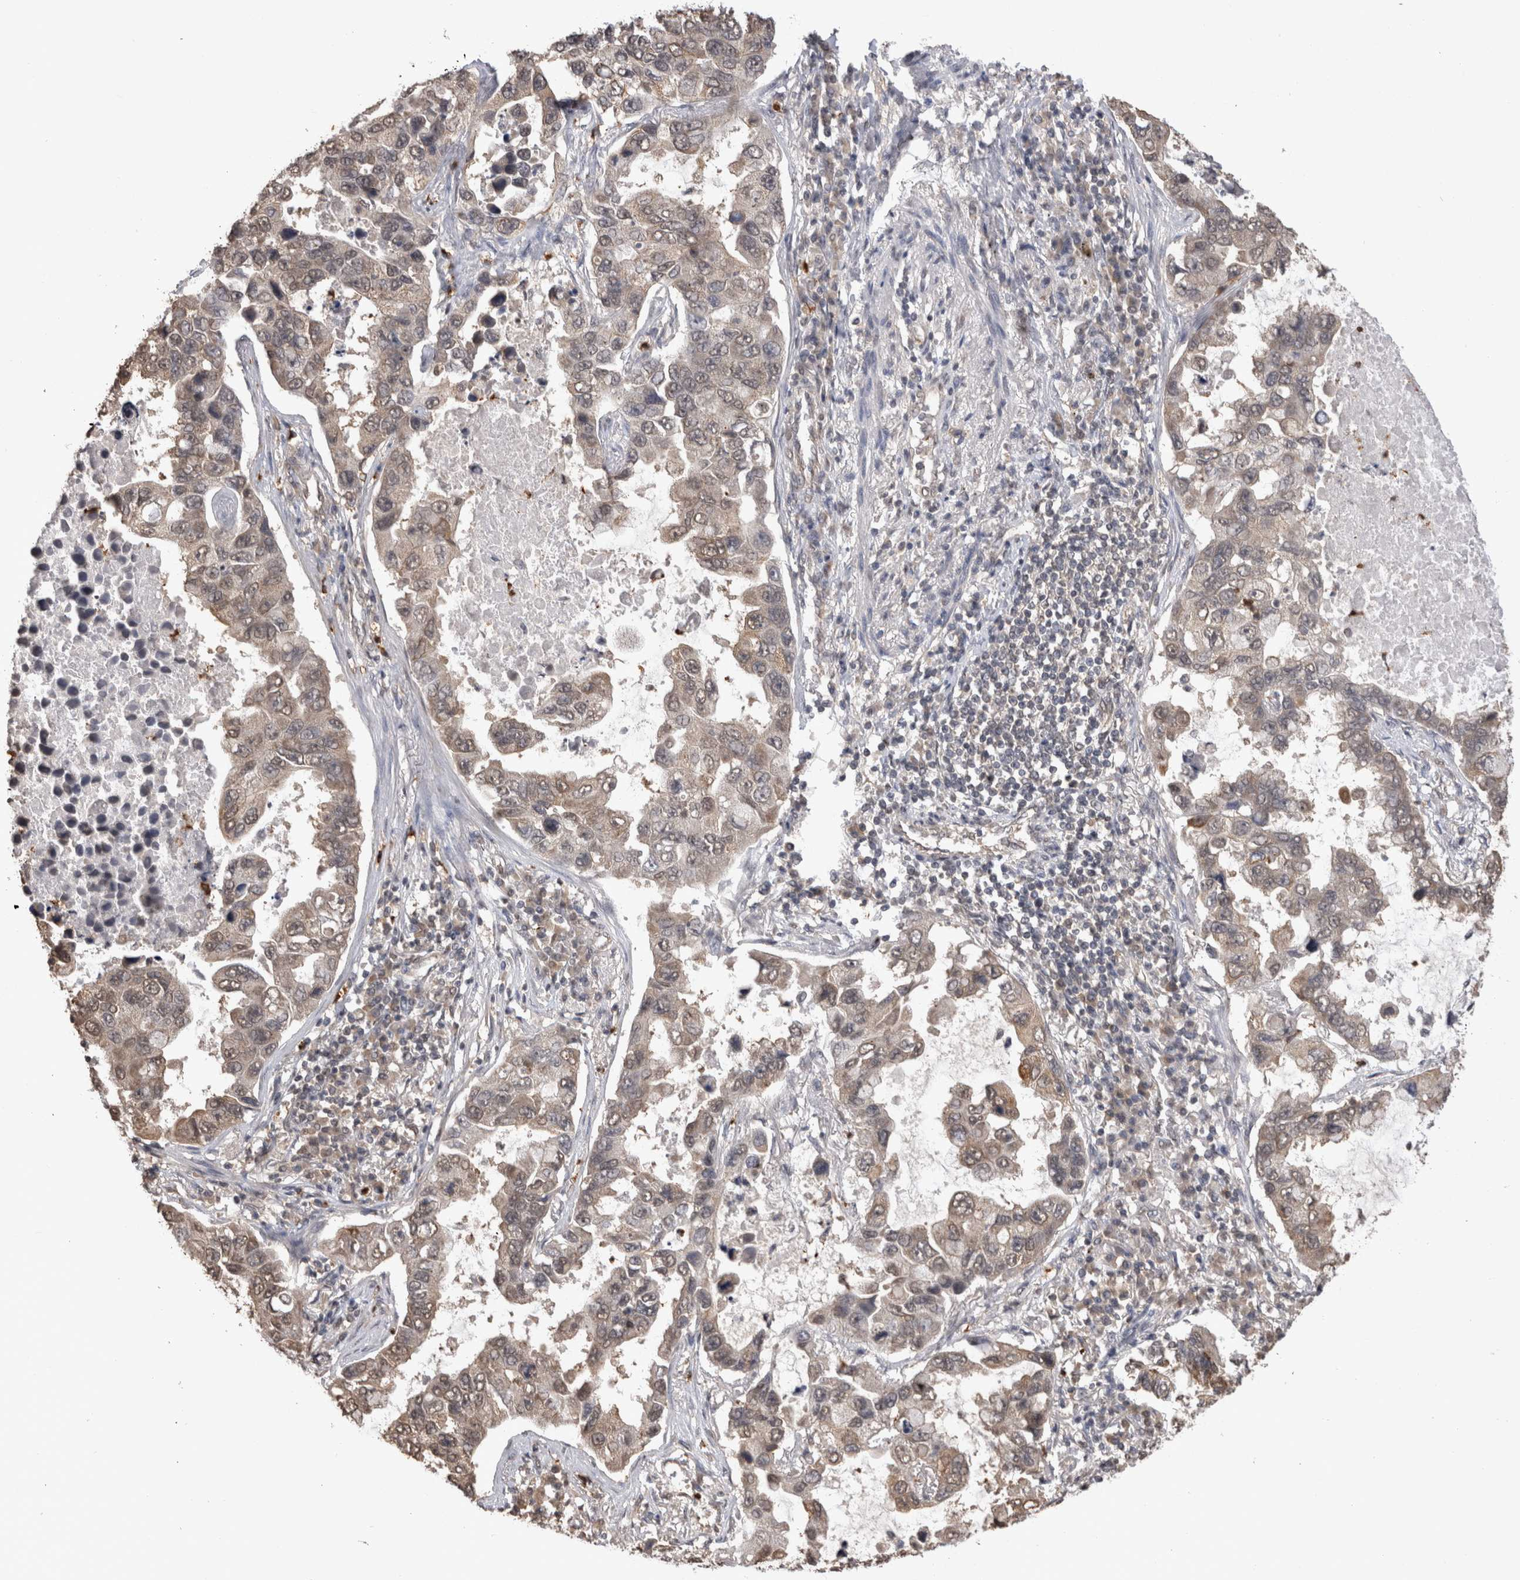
{"staining": {"intensity": "weak", "quantity": ">75%", "location": "cytoplasmic/membranous"}, "tissue": "lung cancer", "cell_type": "Tumor cells", "image_type": "cancer", "snomed": [{"axis": "morphology", "description": "Adenocarcinoma, NOS"}, {"axis": "topography", "description": "Lung"}], "caption": "A high-resolution micrograph shows immunohistochemistry staining of adenocarcinoma (lung), which exhibits weak cytoplasmic/membranous staining in about >75% of tumor cells. (DAB IHC, brown staining for protein, blue staining for nuclei).", "gene": "PAK4", "patient": {"sex": "male", "age": 64}}